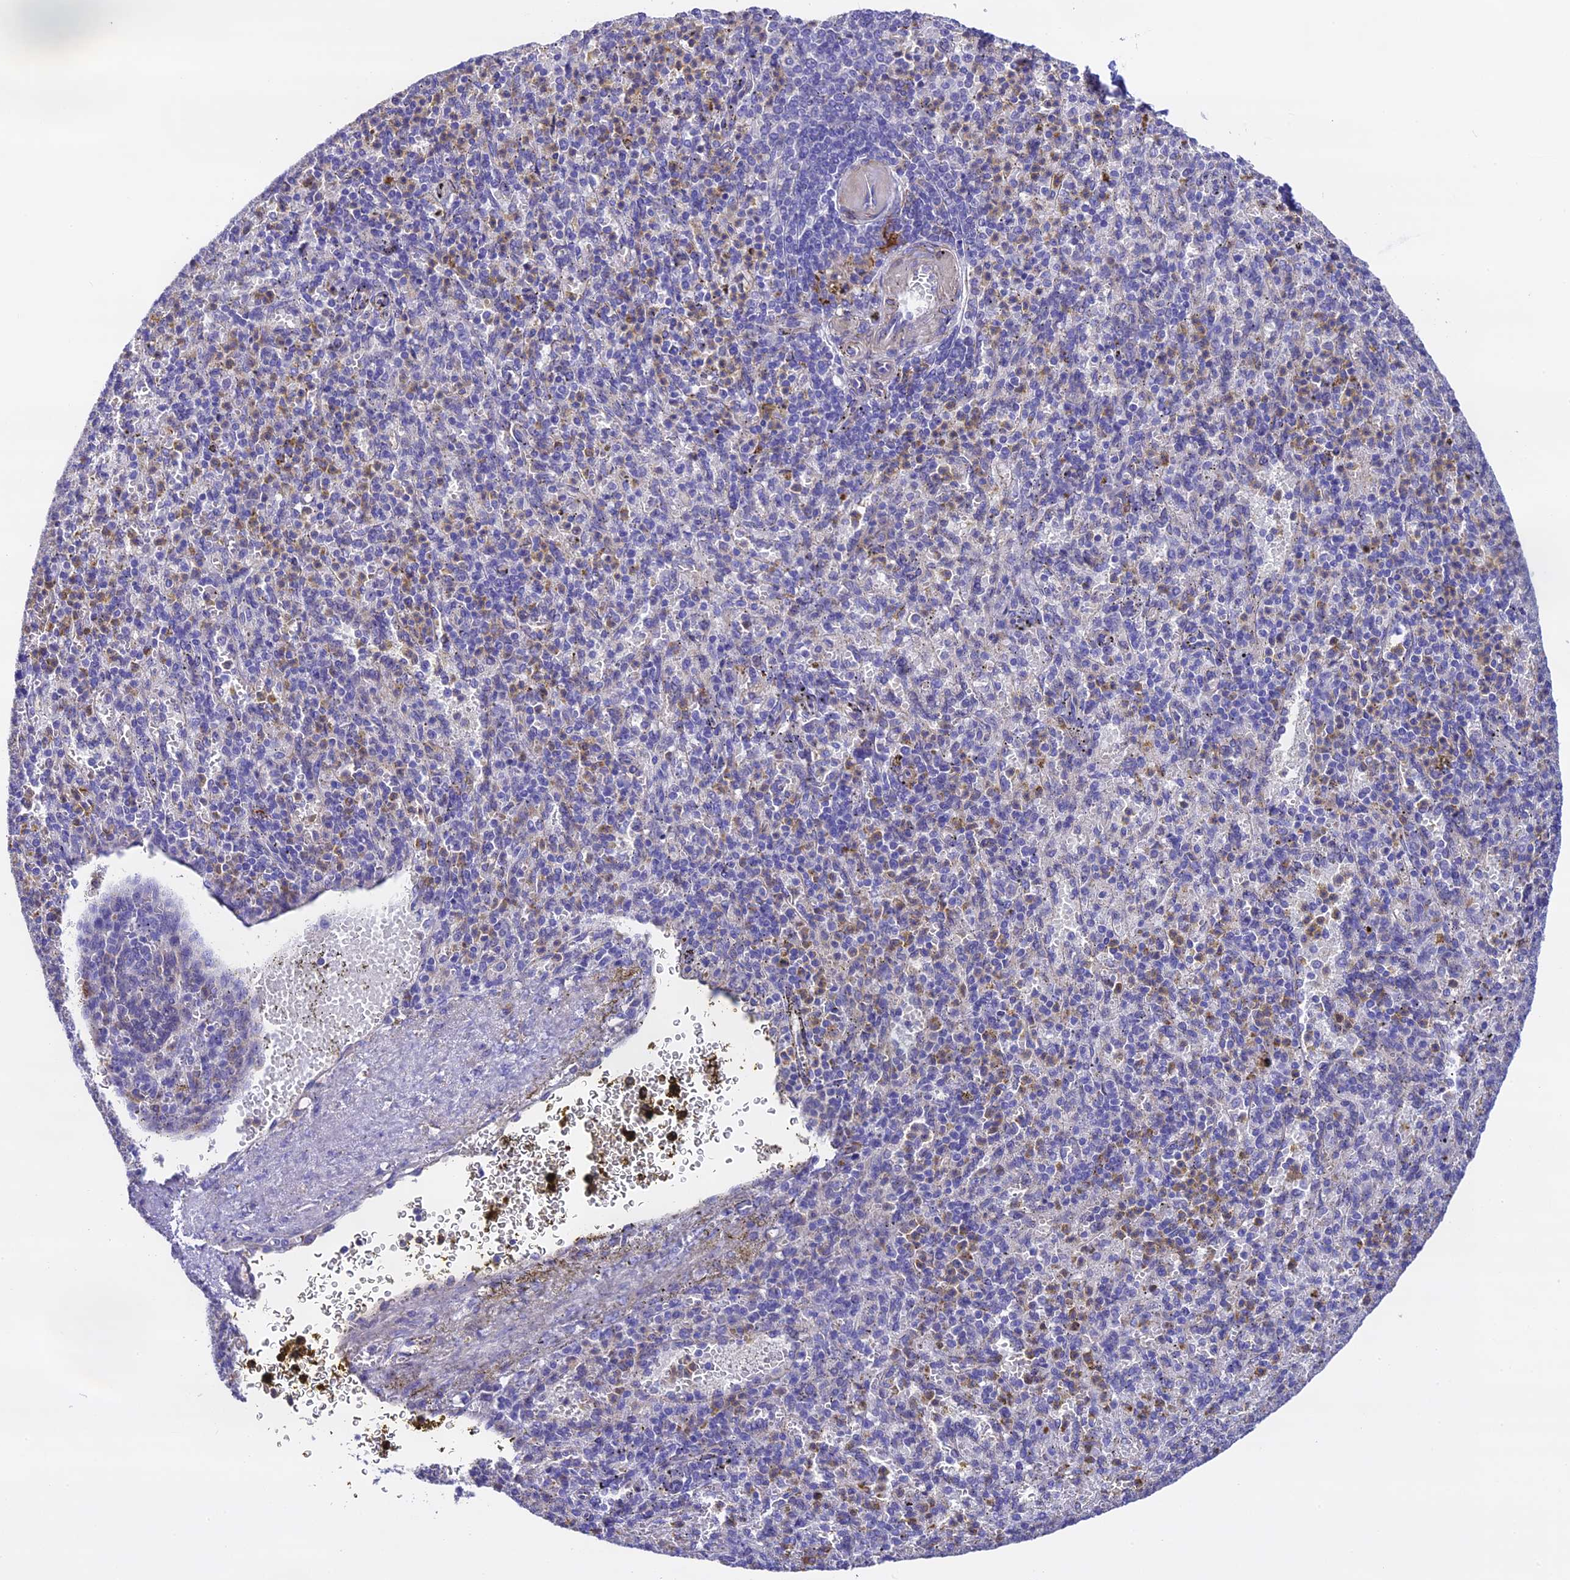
{"staining": {"intensity": "weak", "quantity": "<25%", "location": "cytoplasmic/membranous"}, "tissue": "spleen", "cell_type": "Cells in red pulp", "image_type": "normal", "snomed": [{"axis": "morphology", "description": "Normal tissue, NOS"}, {"axis": "topography", "description": "Spleen"}], "caption": "The image exhibits no staining of cells in red pulp in unremarkable spleen. (DAB (3,3'-diaminobenzidine) immunohistochemistry (IHC), high magnification).", "gene": "NOD2", "patient": {"sex": "female", "age": 74}}